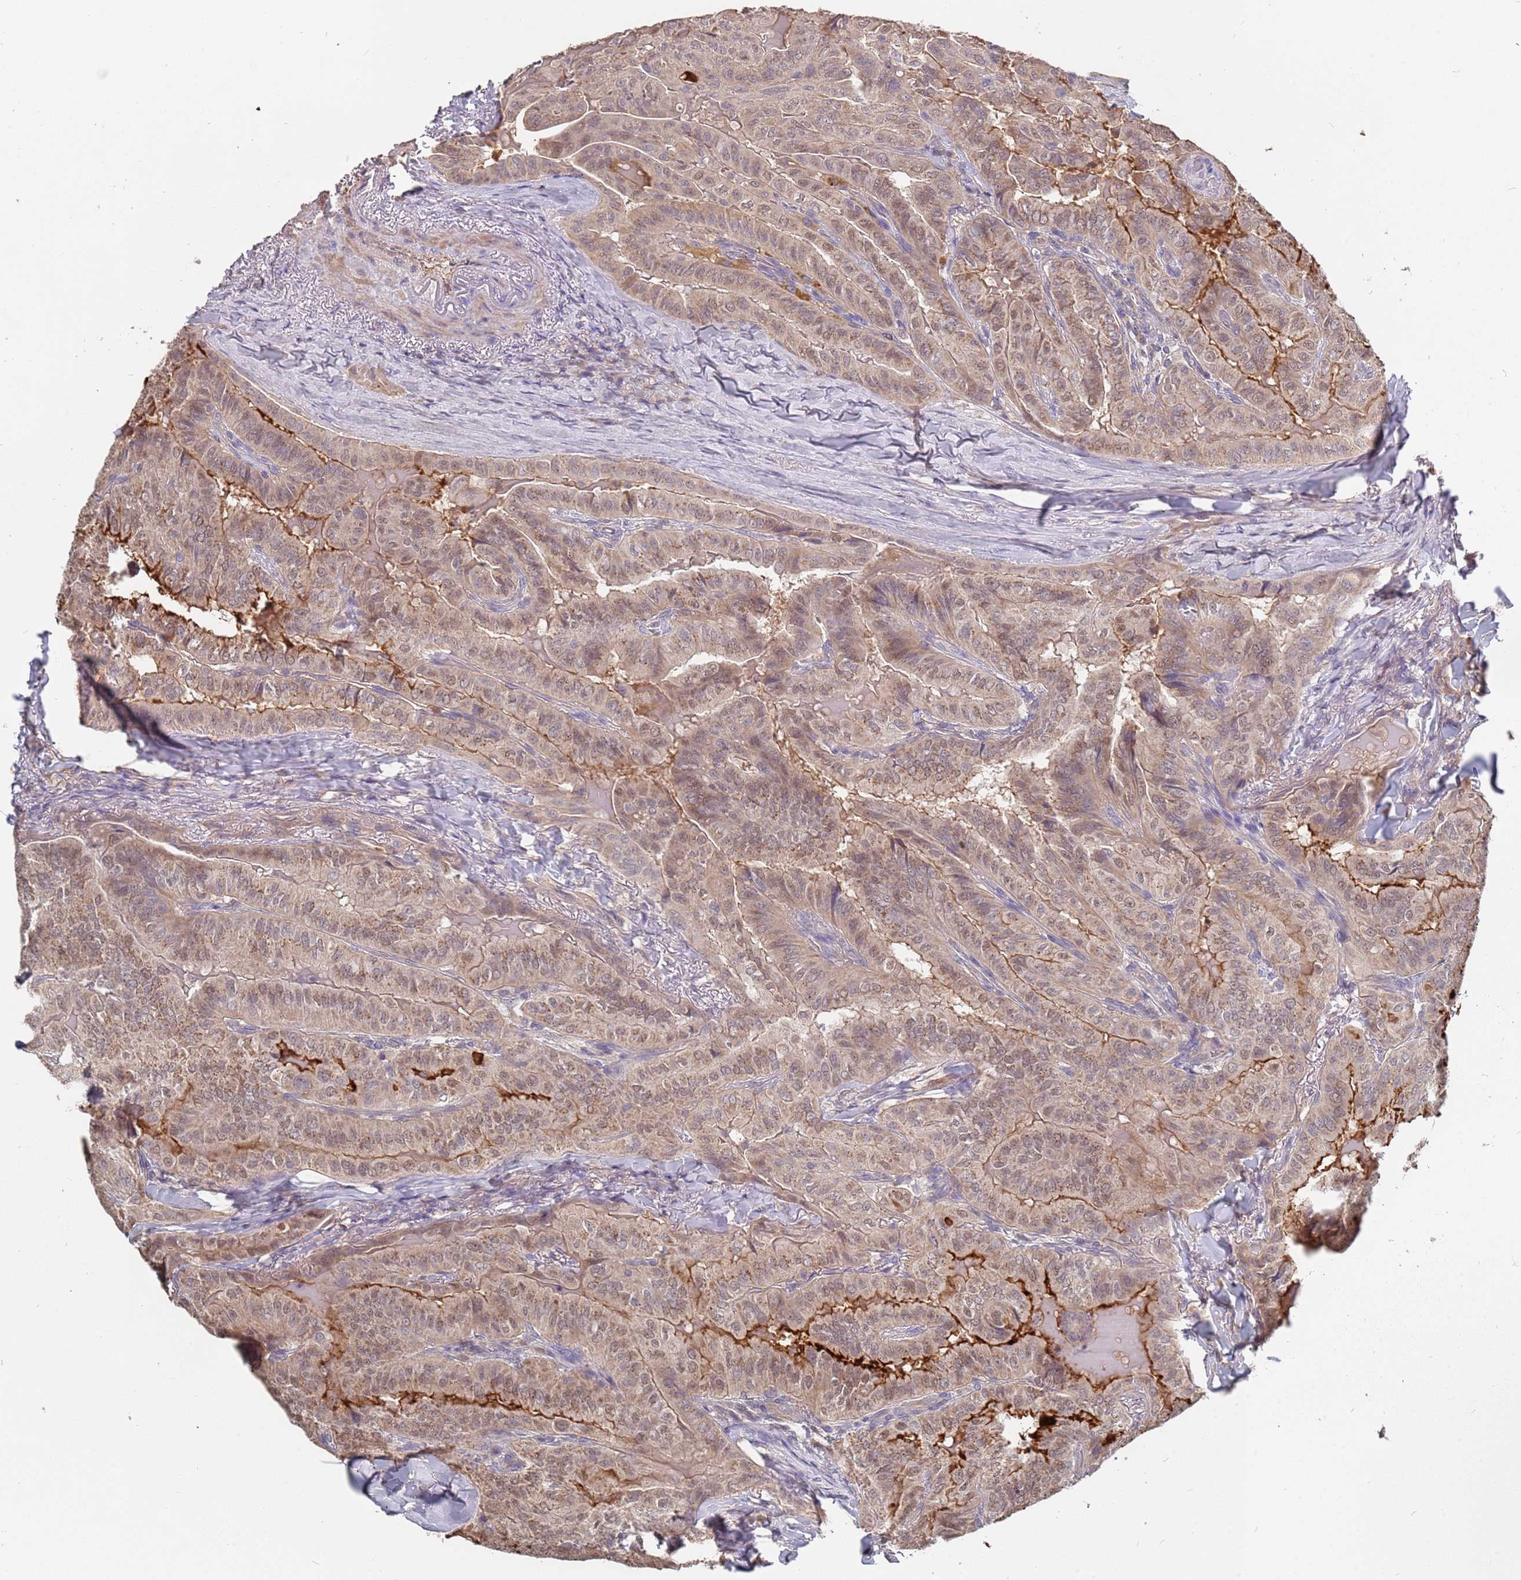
{"staining": {"intensity": "weak", "quantity": ">75%", "location": "cytoplasmic/membranous,nuclear"}, "tissue": "thyroid cancer", "cell_type": "Tumor cells", "image_type": "cancer", "snomed": [{"axis": "morphology", "description": "Papillary adenocarcinoma, NOS"}, {"axis": "topography", "description": "Thyroid gland"}], "caption": "Immunohistochemical staining of human thyroid papillary adenocarcinoma reveals low levels of weak cytoplasmic/membranous and nuclear expression in approximately >75% of tumor cells.", "gene": "TCEANC2", "patient": {"sex": "female", "age": 68}}